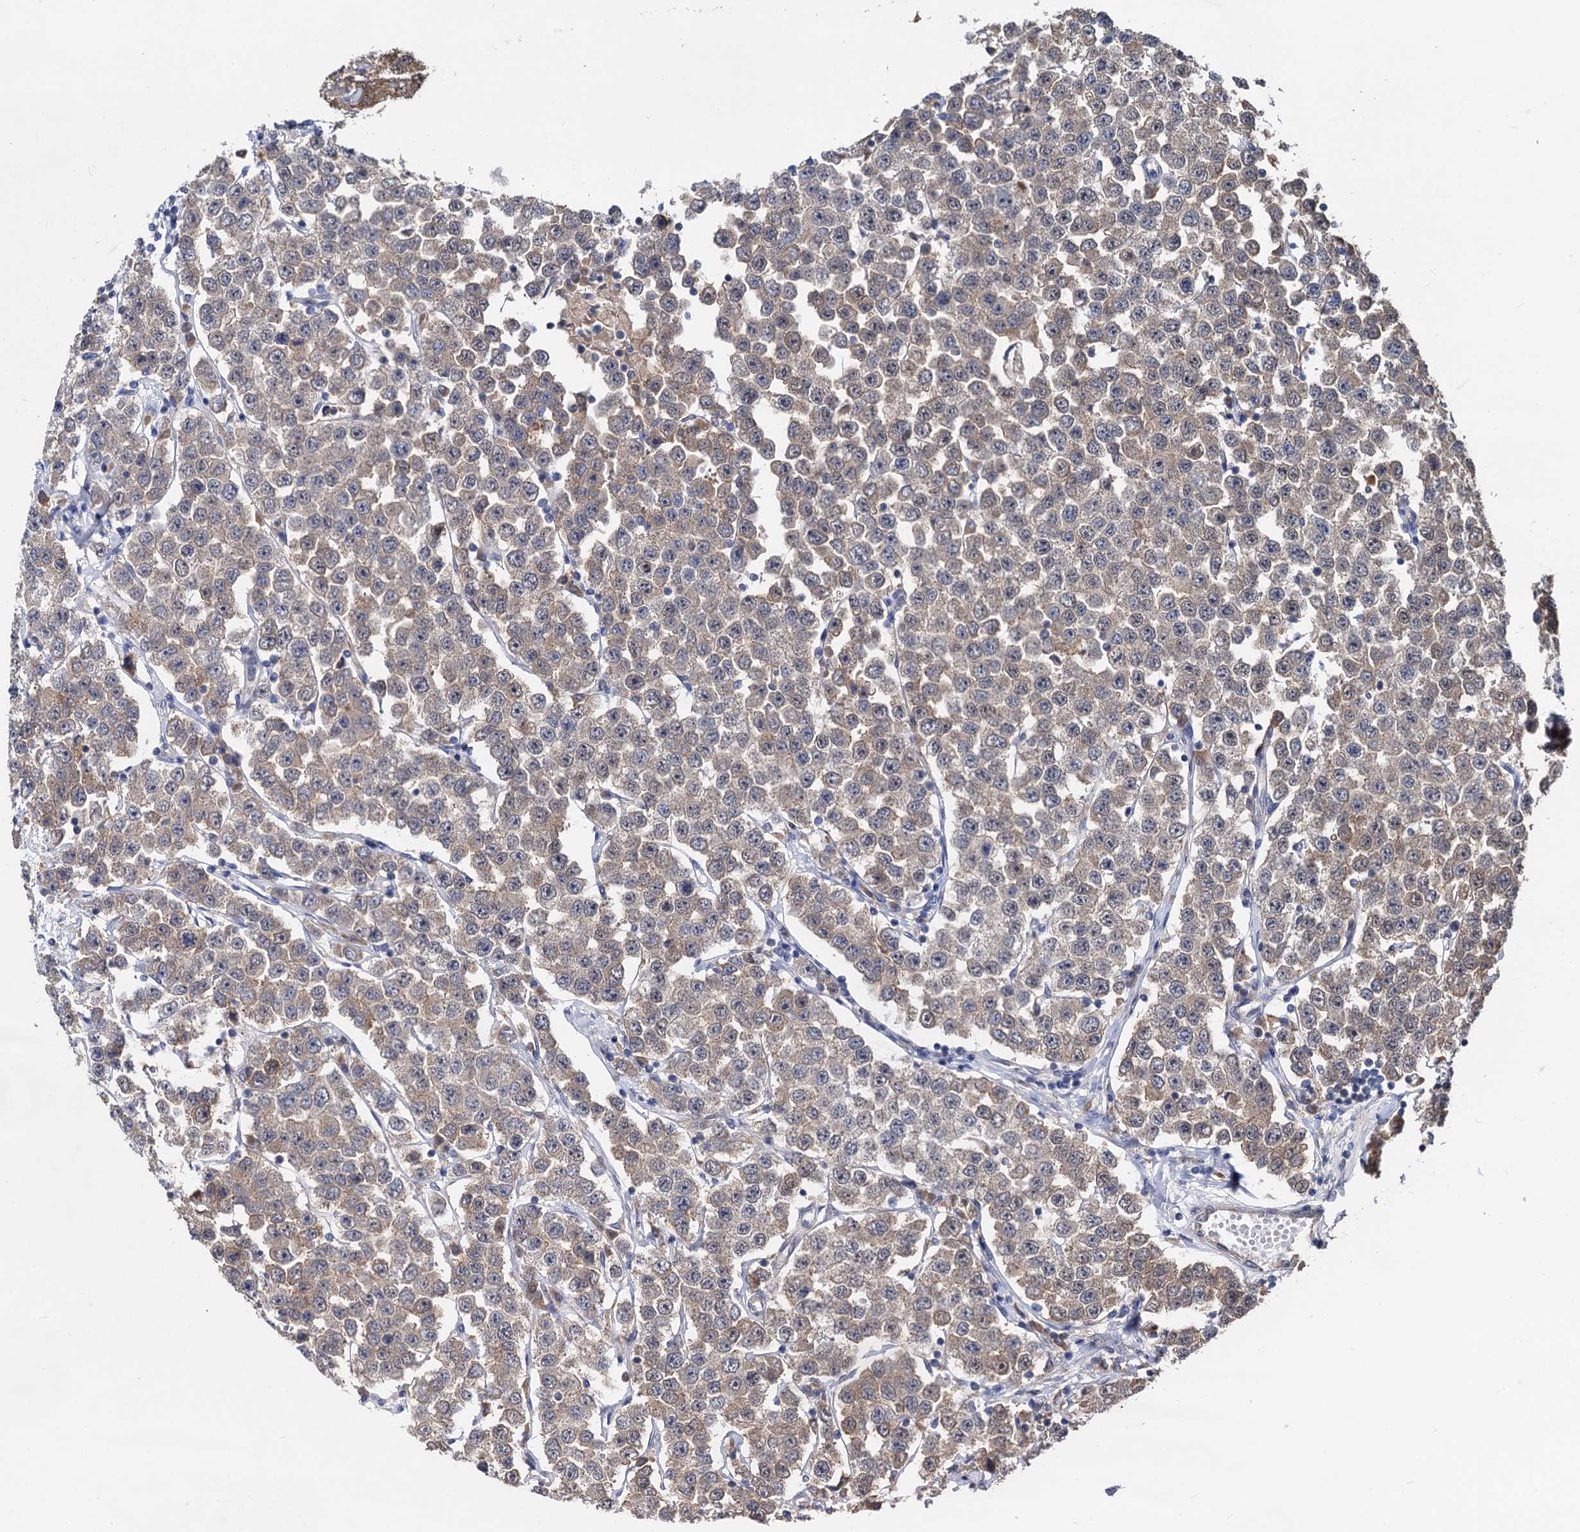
{"staining": {"intensity": "weak", "quantity": ">75%", "location": "cytoplasmic/membranous"}, "tissue": "testis cancer", "cell_type": "Tumor cells", "image_type": "cancer", "snomed": [{"axis": "morphology", "description": "Seminoma, NOS"}, {"axis": "topography", "description": "Testis"}], "caption": "IHC staining of seminoma (testis), which demonstrates low levels of weak cytoplasmic/membranous staining in approximately >75% of tumor cells indicating weak cytoplasmic/membranous protein positivity. The staining was performed using DAB (brown) for protein detection and nuclei were counterstained in hematoxylin (blue).", "gene": "PSMD4", "patient": {"sex": "male", "age": 28}}